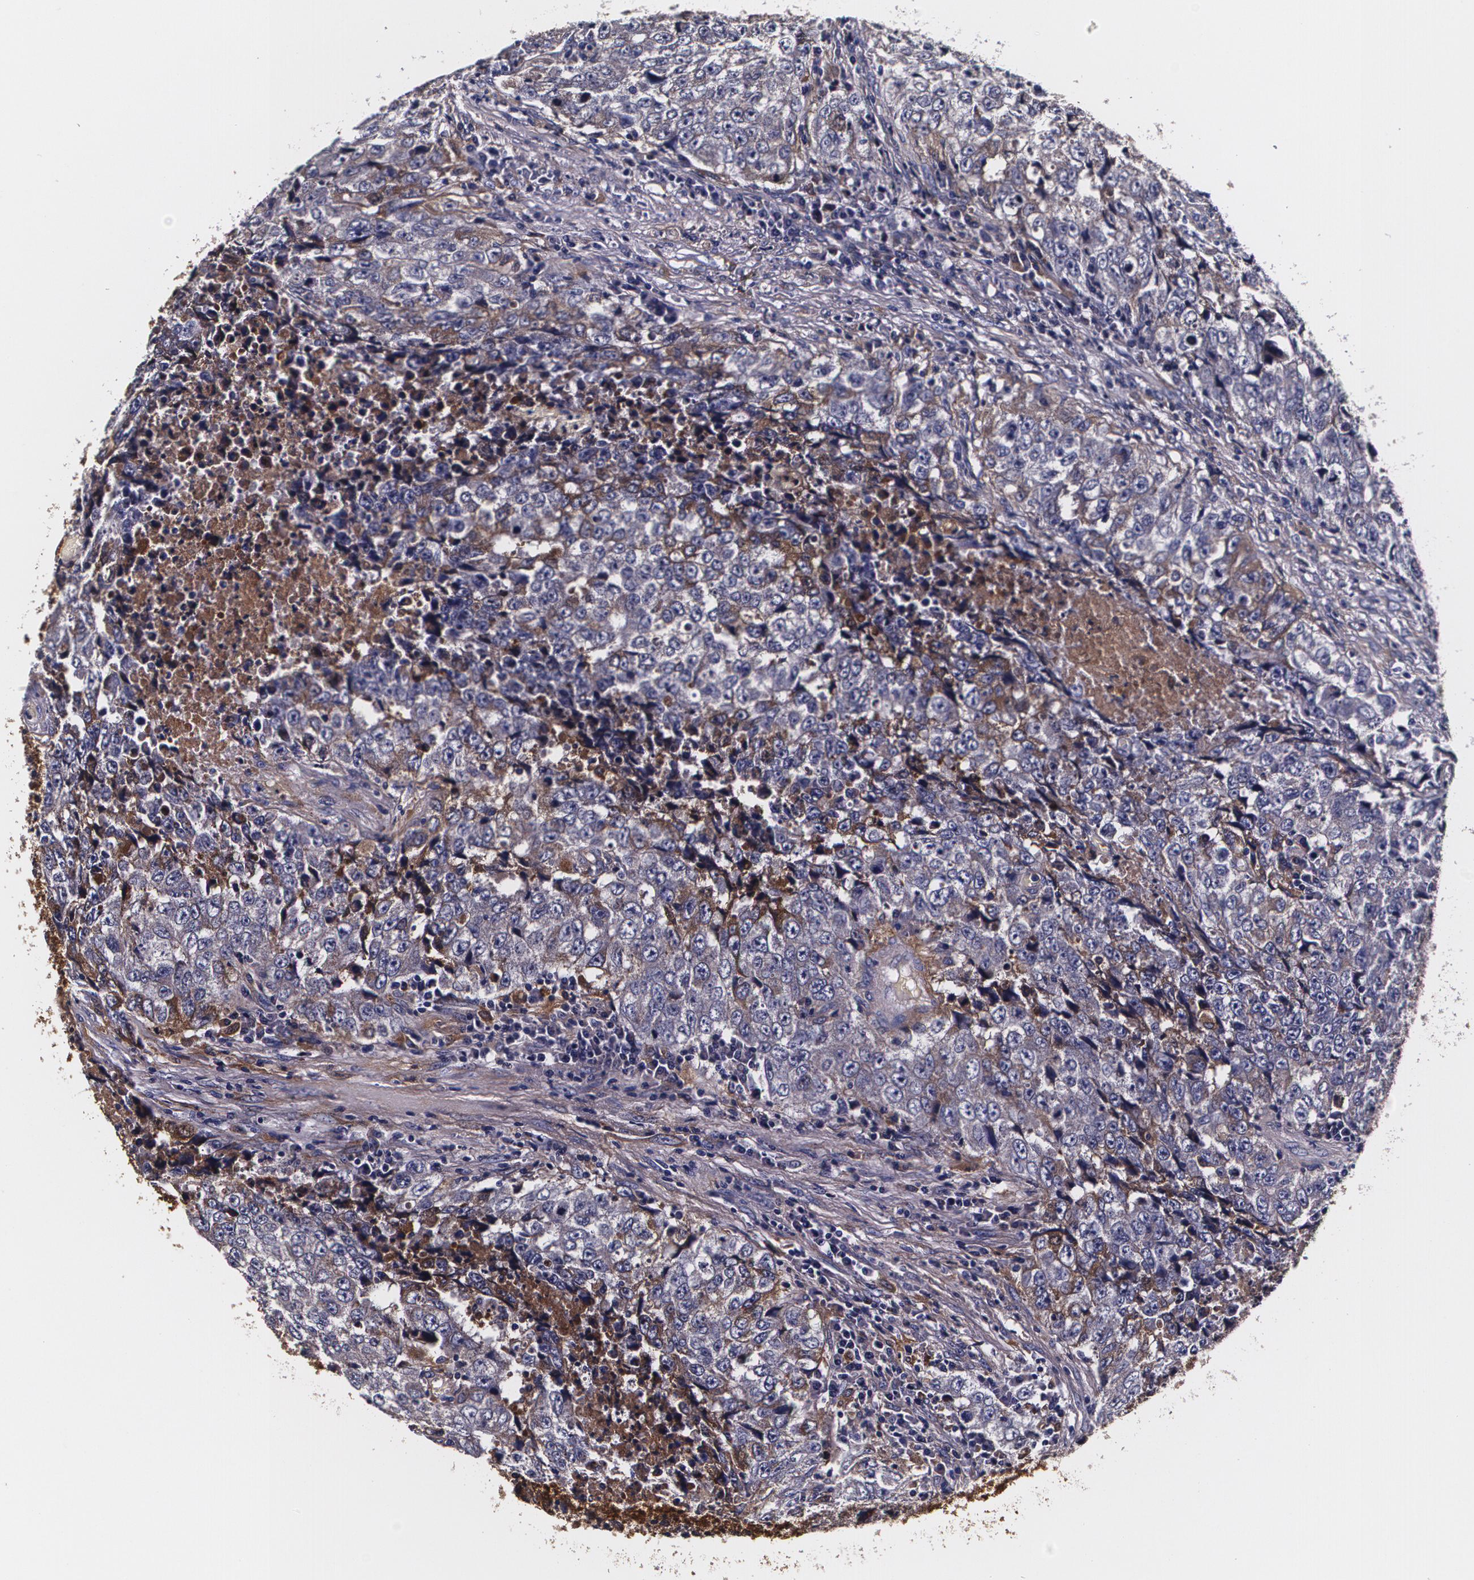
{"staining": {"intensity": "negative", "quantity": "none", "location": "none"}, "tissue": "testis cancer", "cell_type": "Tumor cells", "image_type": "cancer", "snomed": [{"axis": "morphology", "description": "Necrosis, NOS"}, {"axis": "morphology", "description": "Carcinoma, Embryonal, NOS"}, {"axis": "topography", "description": "Testis"}], "caption": "Immunohistochemical staining of testis cancer (embryonal carcinoma) demonstrates no significant staining in tumor cells.", "gene": "TTR", "patient": {"sex": "male", "age": 19}}